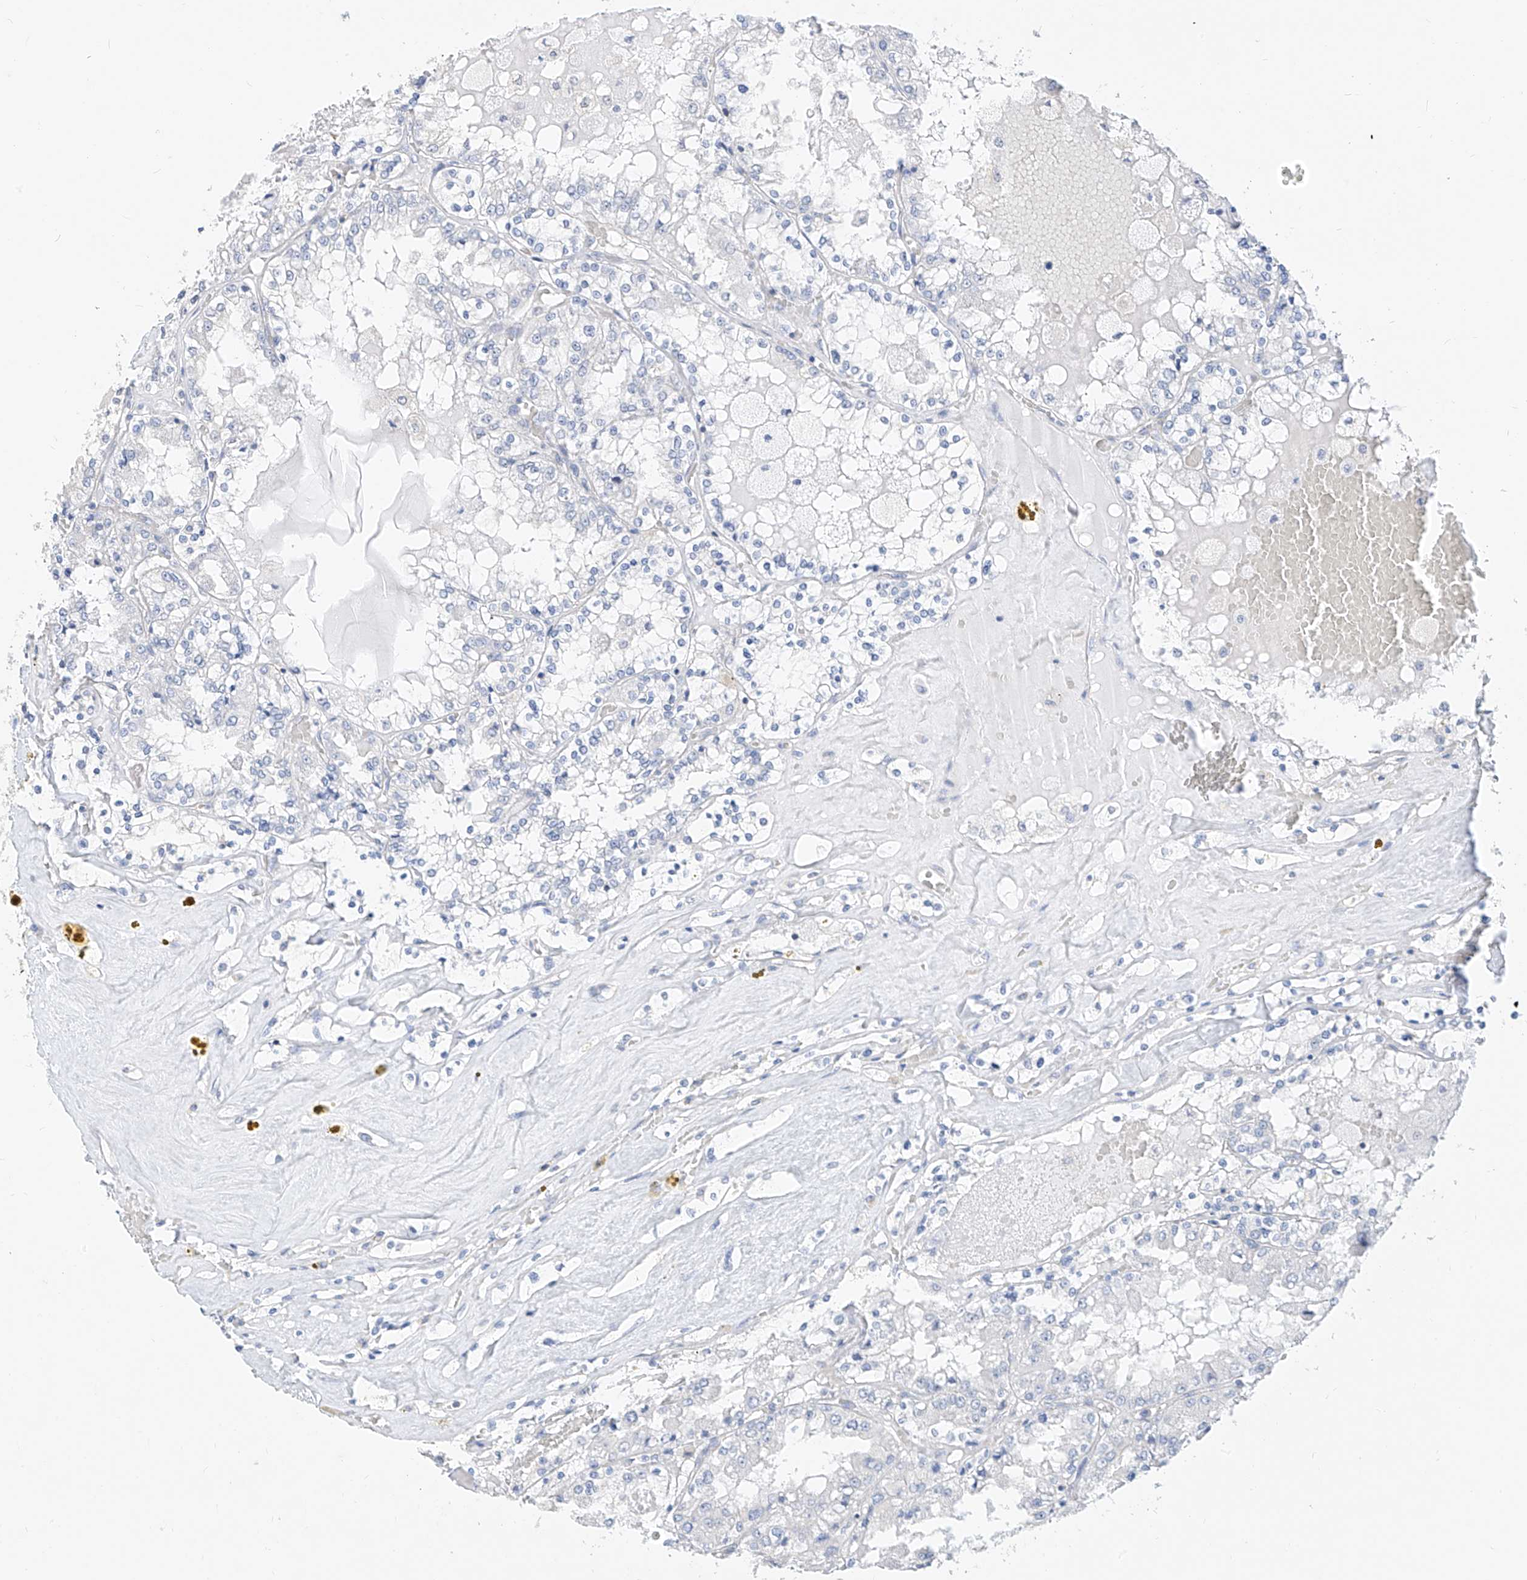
{"staining": {"intensity": "negative", "quantity": "none", "location": "none"}, "tissue": "renal cancer", "cell_type": "Tumor cells", "image_type": "cancer", "snomed": [{"axis": "morphology", "description": "Adenocarcinoma, NOS"}, {"axis": "topography", "description": "Kidney"}], "caption": "Tumor cells are negative for brown protein staining in renal adenocarcinoma.", "gene": "ZZEF1", "patient": {"sex": "female", "age": 56}}